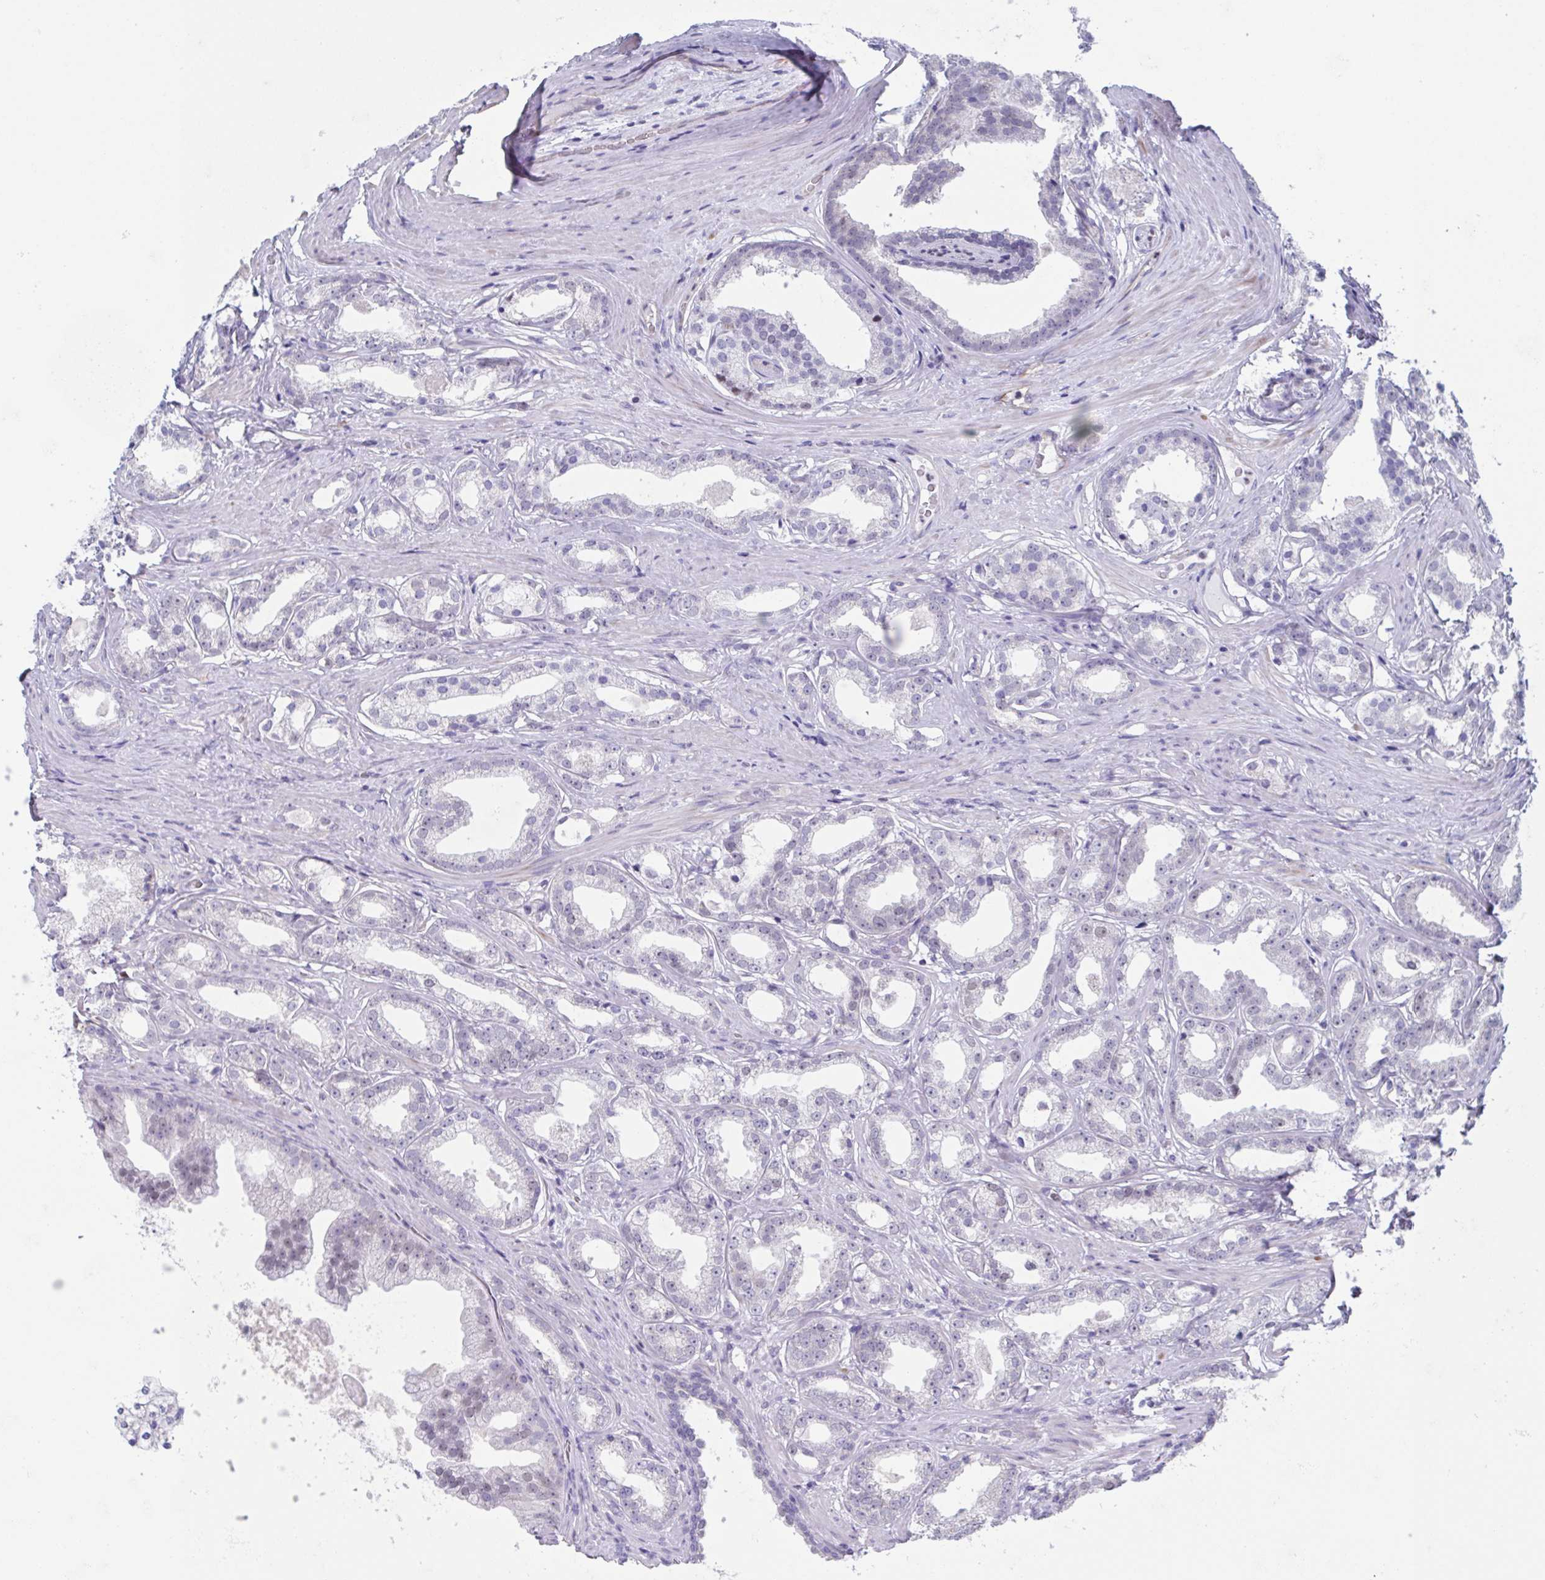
{"staining": {"intensity": "negative", "quantity": "none", "location": "none"}, "tissue": "prostate cancer", "cell_type": "Tumor cells", "image_type": "cancer", "snomed": [{"axis": "morphology", "description": "Adenocarcinoma, Low grade"}, {"axis": "topography", "description": "Prostate"}], "caption": "The photomicrograph reveals no staining of tumor cells in prostate cancer.", "gene": "PBOV1", "patient": {"sex": "male", "age": 65}}